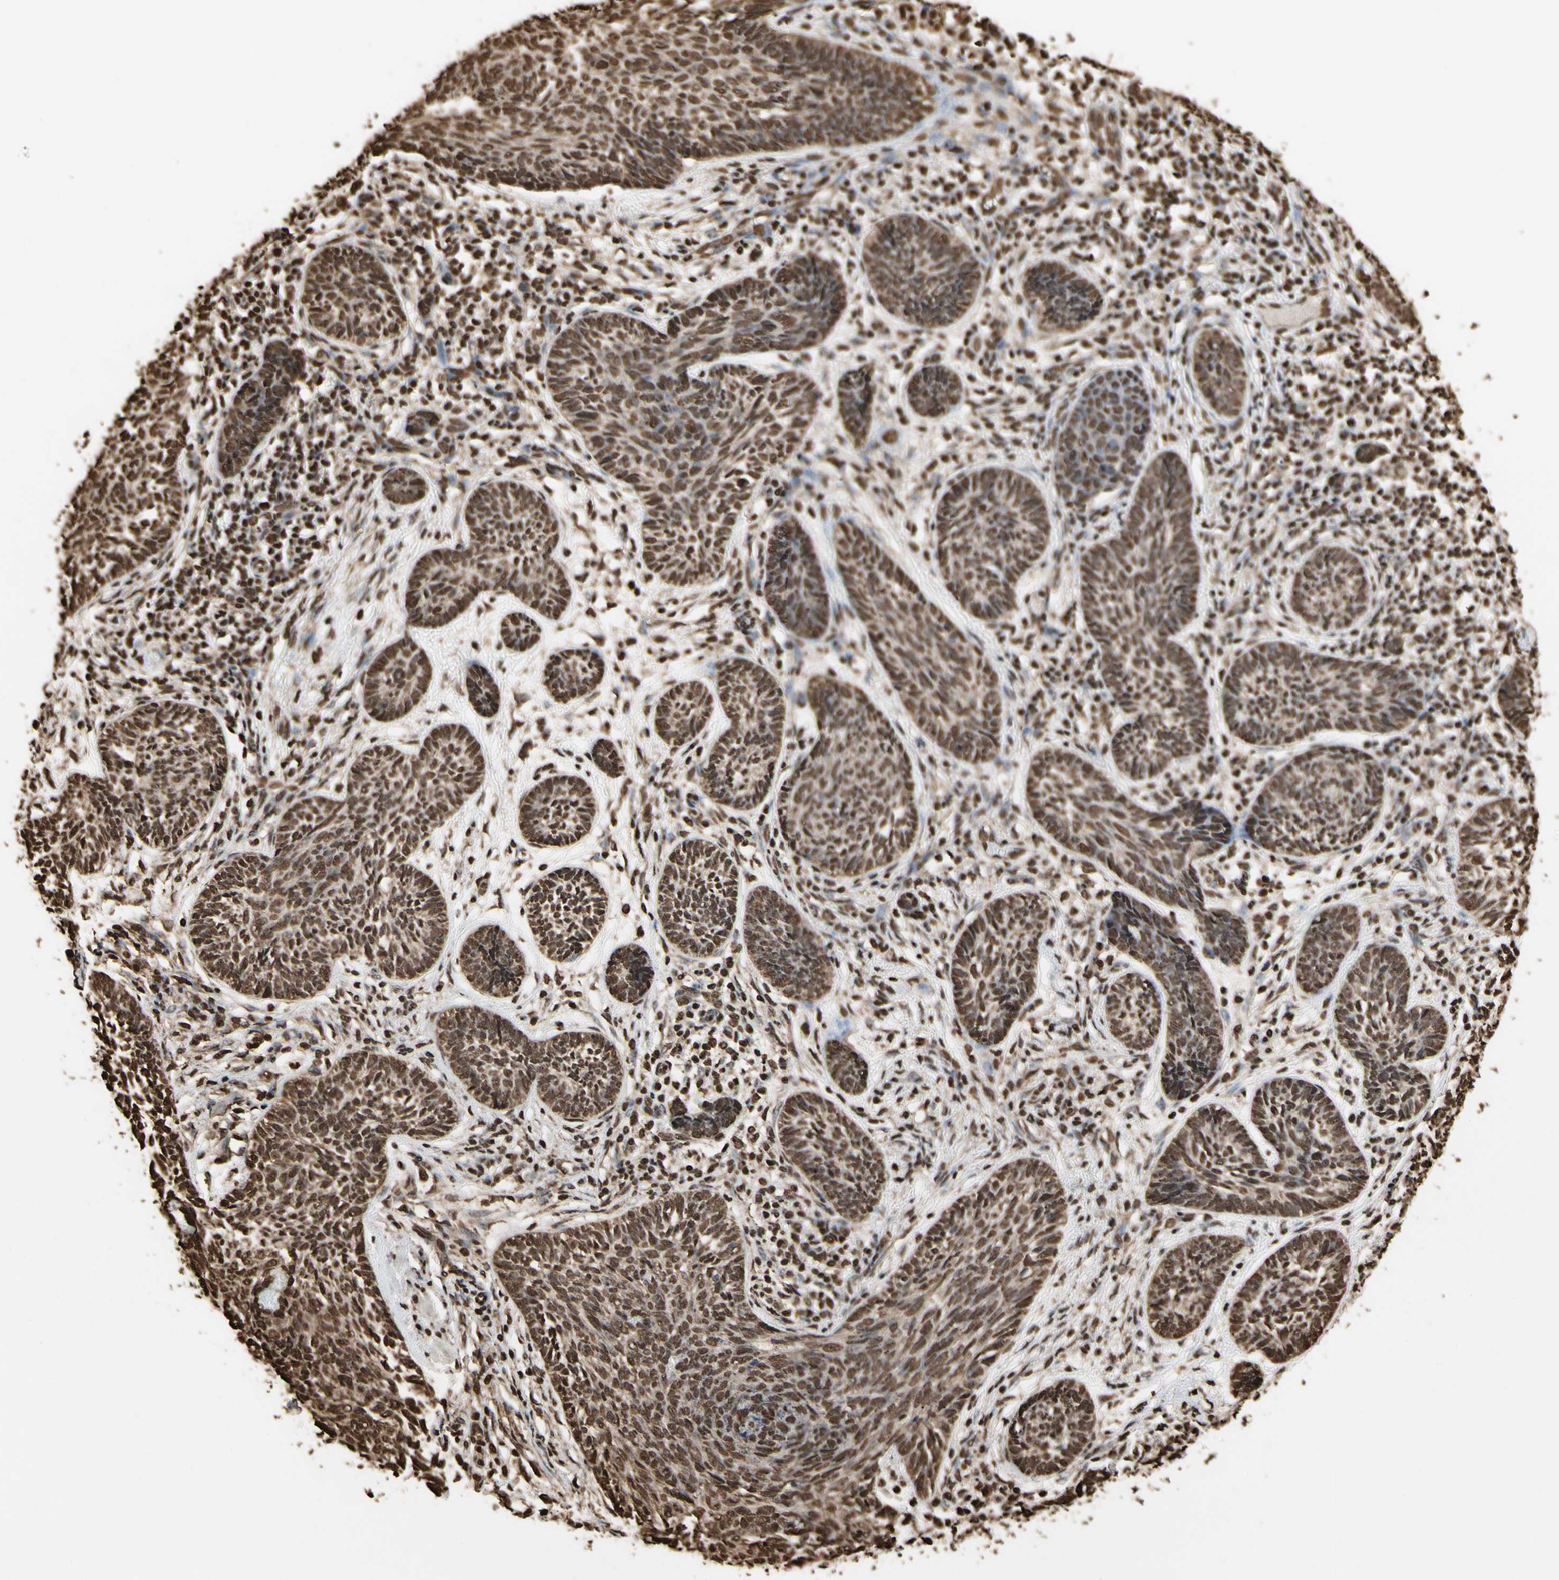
{"staining": {"intensity": "moderate", "quantity": ">75%", "location": "nuclear"}, "tissue": "skin cancer", "cell_type": "Tumor cells", "image_type": "cancer", "snomed": [{"axis": "morphology", "description": "Papilloma, NOS"}, {"axis": "morphology", "description": "Basal cell carcinoma"}, {"axis": "topography", "description": "Skin"}], "caption": "Brown immunohistochemical staining in human skin papilloma displays moderate nuclear staining in about >75% of tumor cells.", "gene": "HNRNPK", "patient": {"sex": "male", "age": 87}}